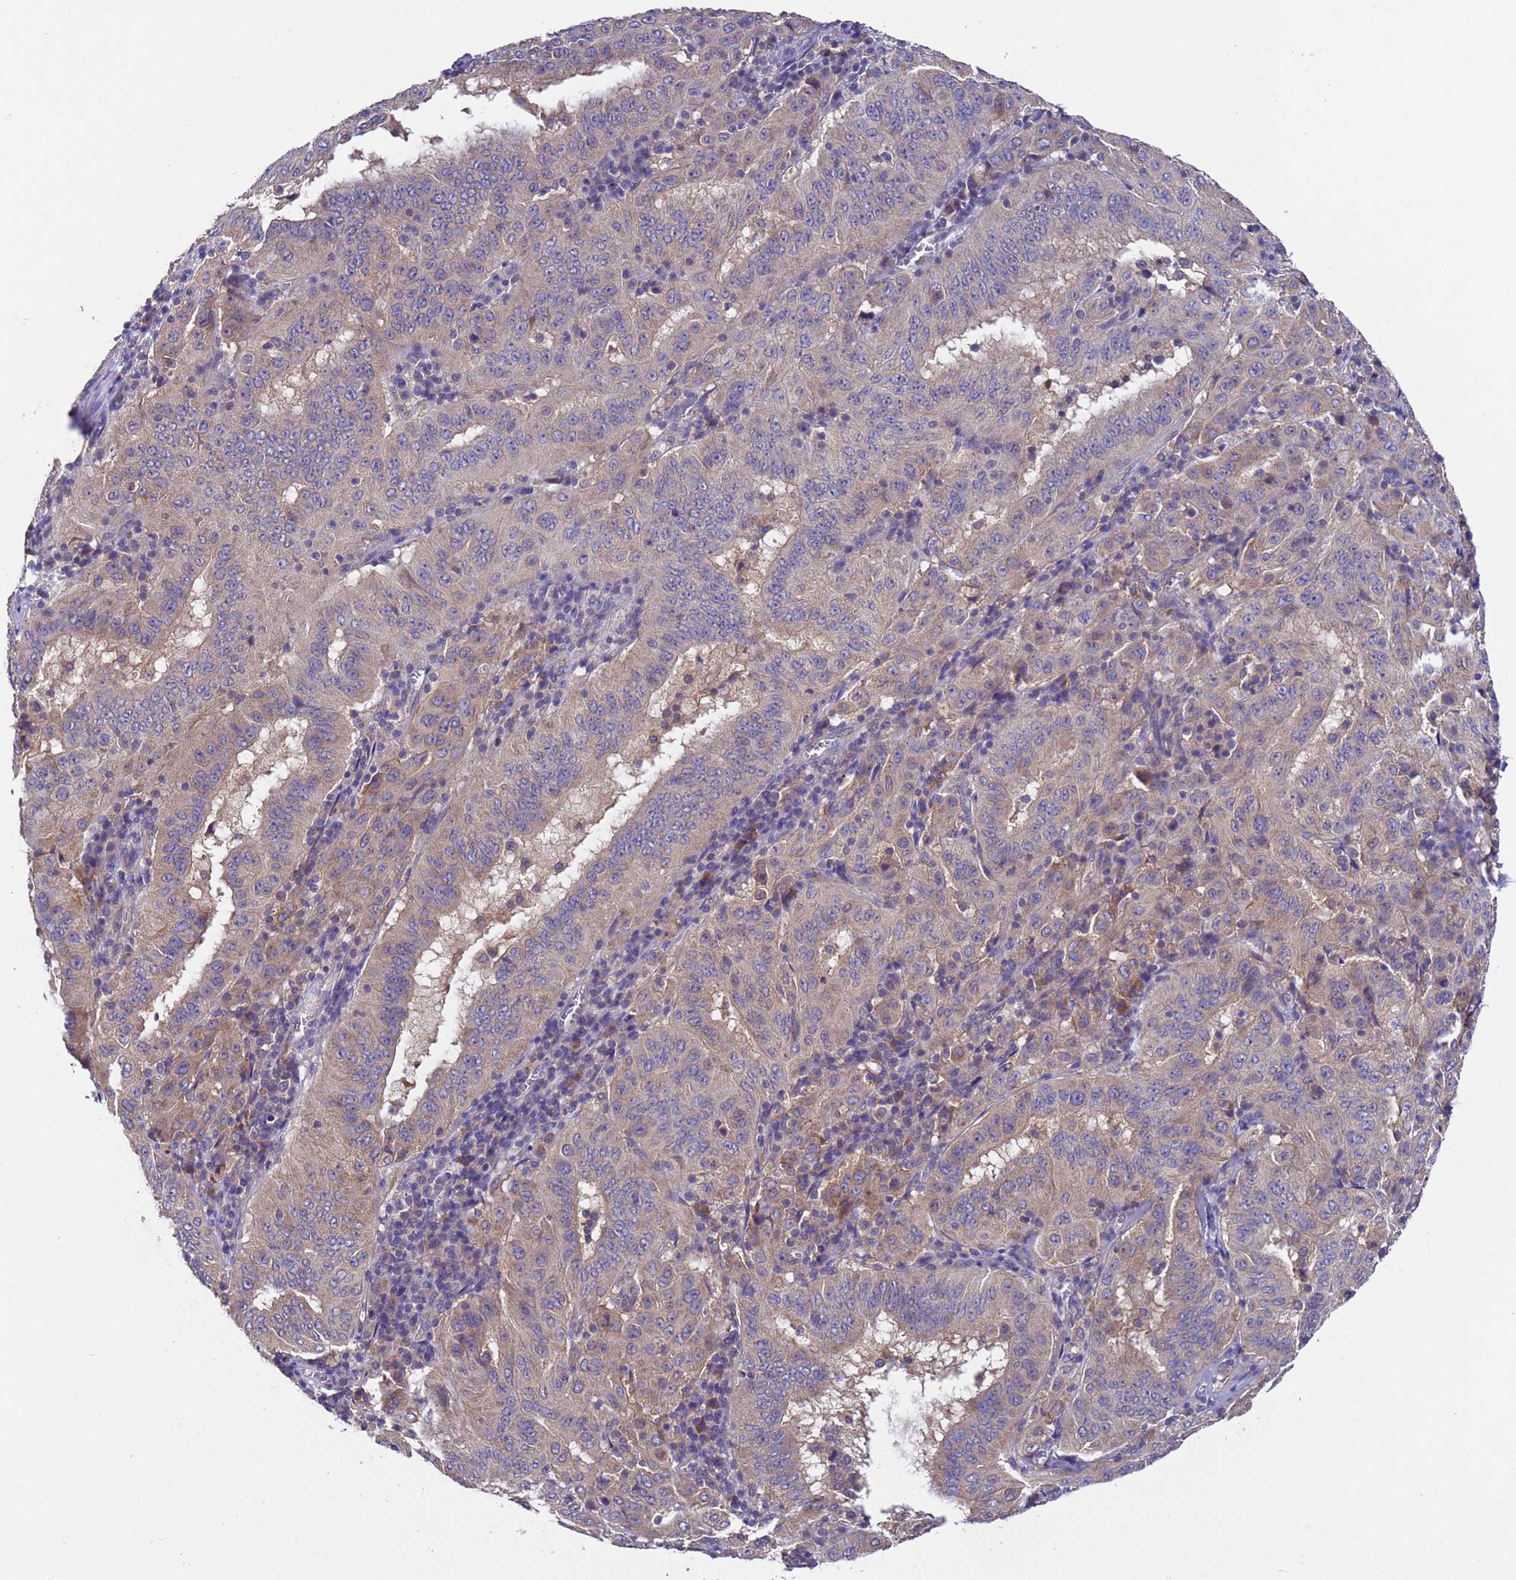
{"staining": {"intensity": "weak", "quantity": "25%-75%", "location": "cytoplasmic/membranous"}, "tissue": "pancreatic cancer", "cell_type": "Tumor cells", "image_type": "cancer", "snomed": [{"axis": "morphology", "description": "Adenocarcinoma, NOS"}, {"axis": "topography", "description": "Pancreas"}], "caption": "Pancreatic adenocarcinoma stained with a brown dye exhibits weak cytoplasmic/membranous positive staining in approximately 25%-75% of tumor cells.", "gene": "DCAF12L2", "patient": {"sex": "male", "age": 63}}